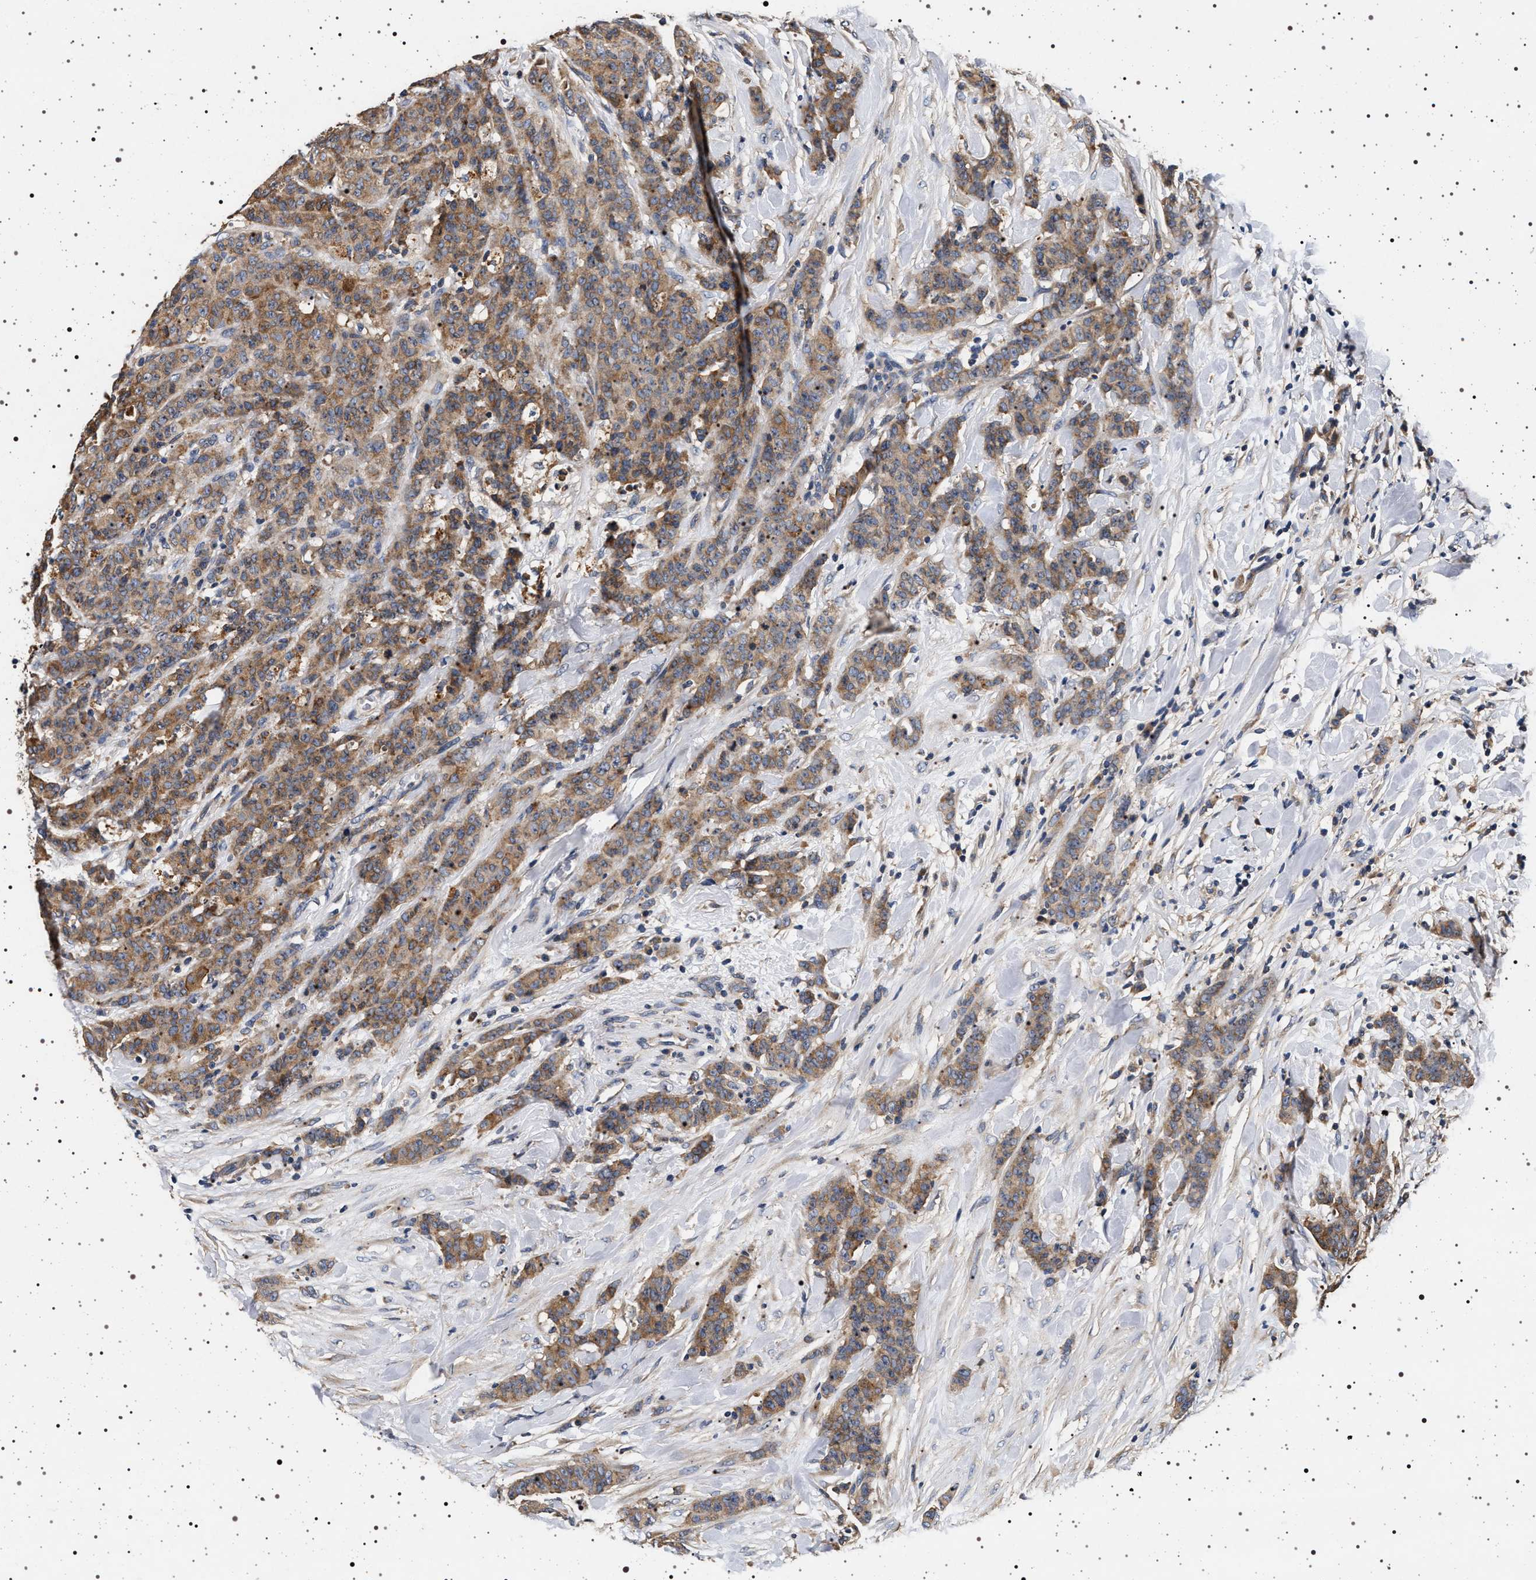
{"staining": {"intensity": "moderate", "quantity": ">75%", "location": "cytoplasmic/membranous"}, "tissue": "breast cancer", "cell_type": "Tumor cells", "image_type": "cancer", "snomed": [{"axis": "morphology", "description": "Normal tissue, NOS"}, {"axis": "morphology", "description": "Duct carcinoma"}, {"axis": "topography", "description": "Breast"}], "caption": "Immunohistochemical staining of breast intraductal carcinoma exhibits medium levels of moderate cytoplasmic/membranous expression in approximately >75% of tumor cells. The staining was performed using DAB (3,3'-diaminobenzidine), with brown indicating positive protein expression. Nuclei are stained blue with hematoxylin.", "gene": "DCBLD2", "patient": {"sex": "female", "age": 40}}